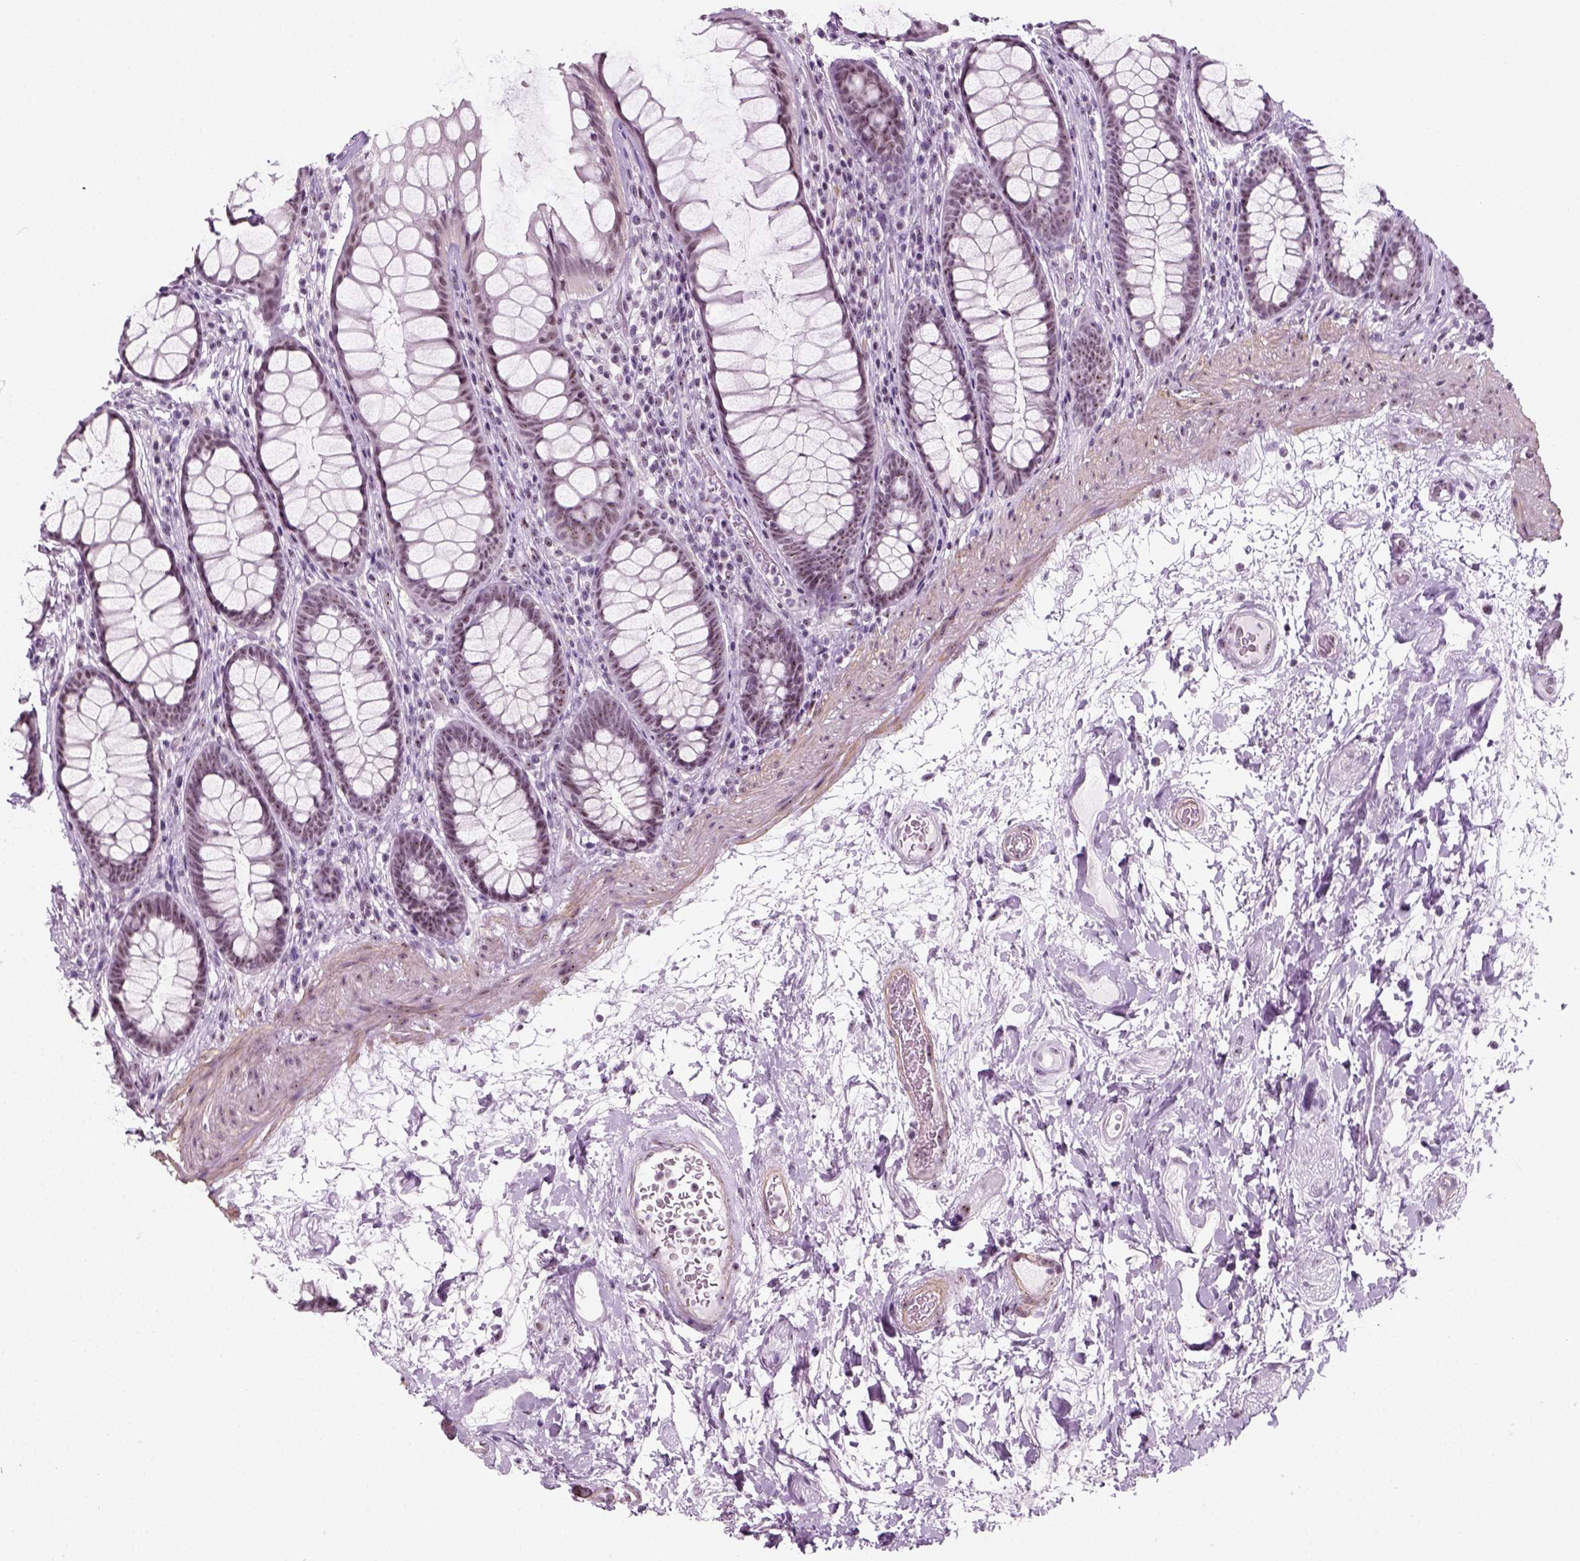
{"staining": {"intensity": "moderate", "quantity": "25%-75%", "location": "nuclear"}, "tissue": "rectum", "cell_type": "Glandular cells", "image_type": "normal", "snomed": [{"axis": "morphology", "description": "Normal tissue, NOS"}, {"axis": "topography", "description": "Rectum"}], "caption": "Protein analysis of normal rectum shows moderate nuclear expression in about 25%-75% of glandular cells. The protein of interest is shown in brown color, while the nuclei are stained blue.", "gene": "ZNF865", "patient": {"sex": "male", "age": 72}}